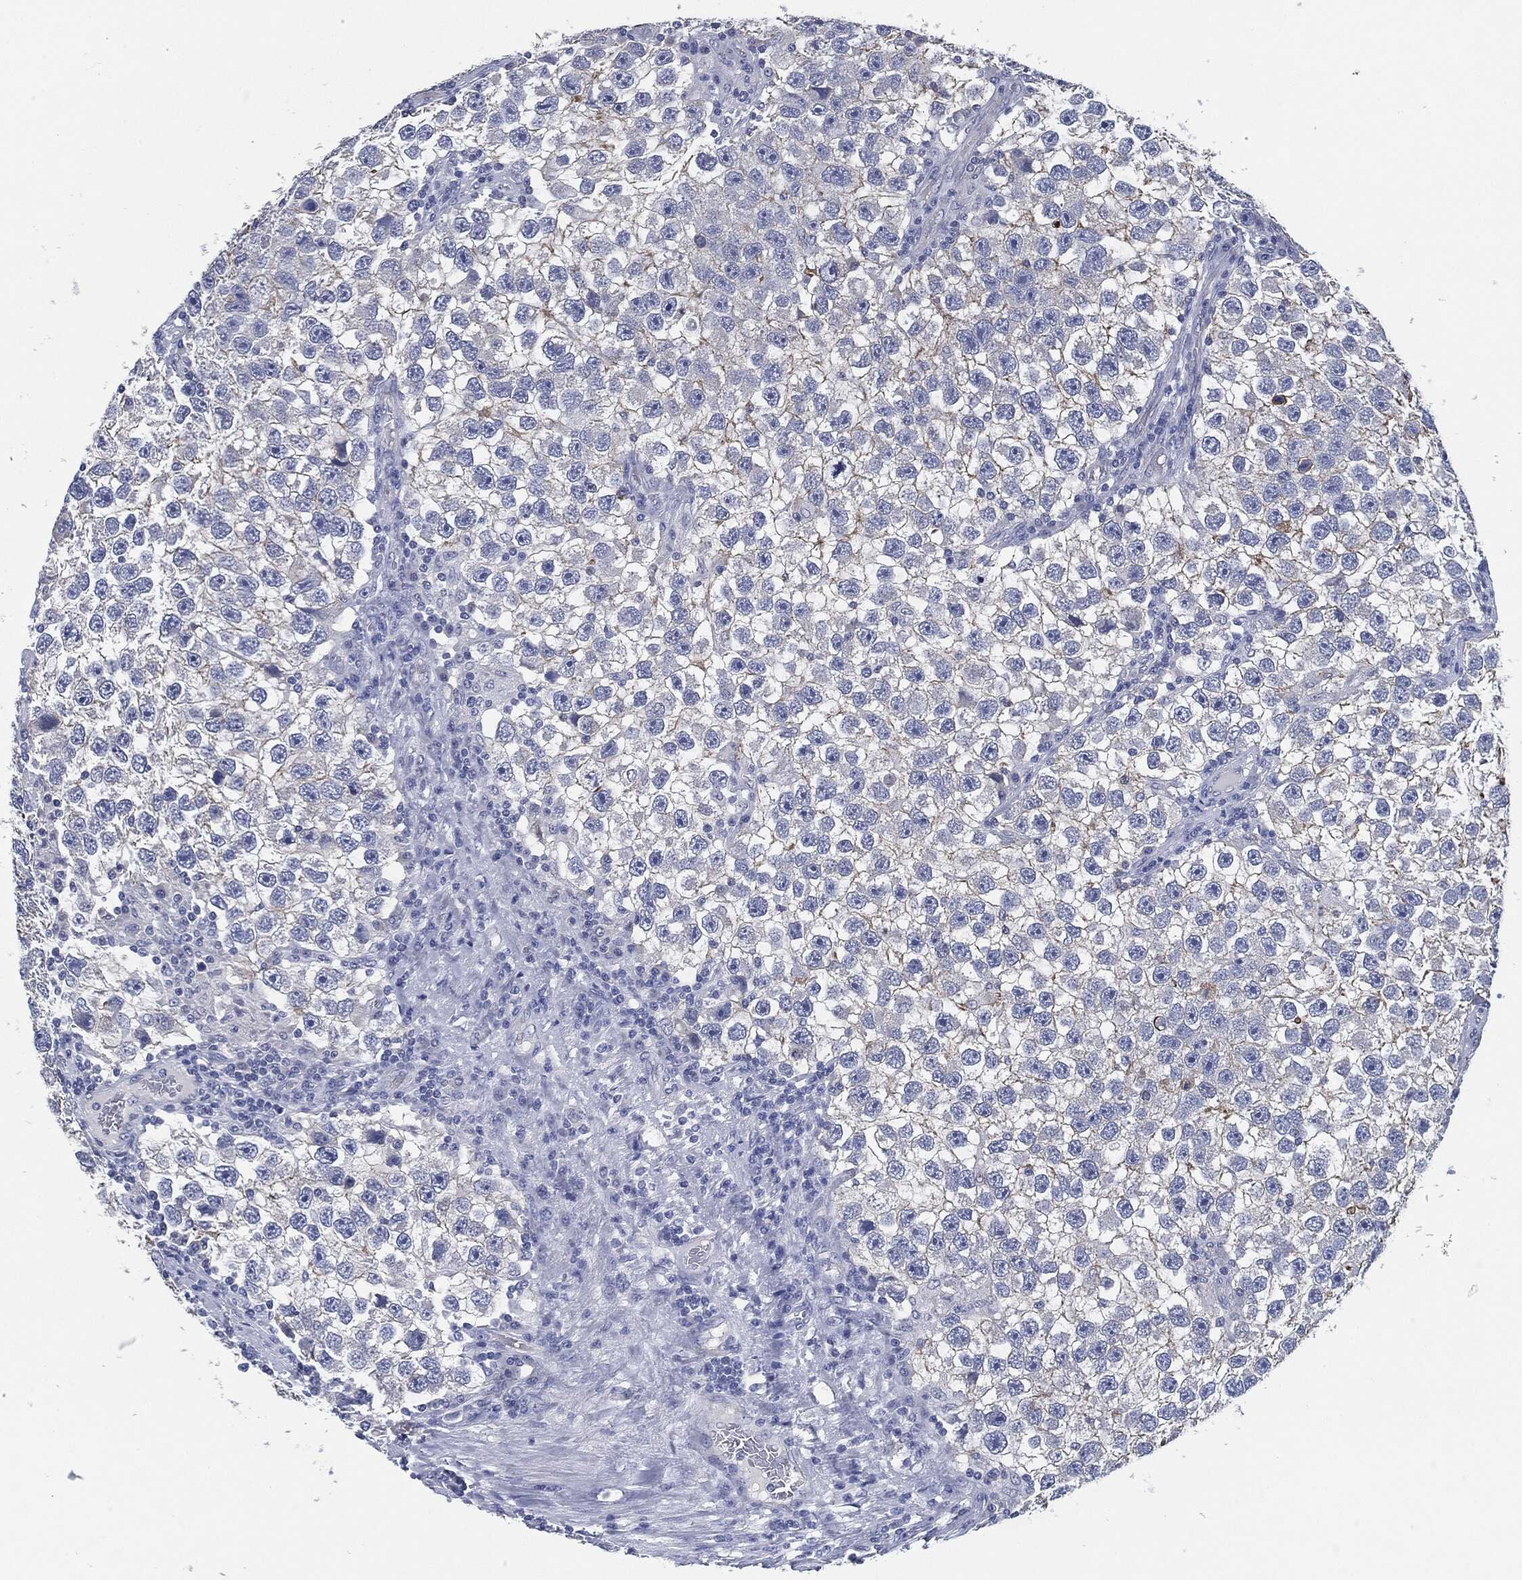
{"staining": {"intensity": "negative", "quantity": "none", "location": "none"}, "tissue": "testis cancer", "cell_type": "Tumor cells", "image_type": "cancer", "snomed": [{"axis": "morphology", "description": "Seminoma, NOS"}, {"axis": "topography", "description": "Testis"}], "caption": "Immunohistochemistry (IHC) of human testis cancer (seminoma) shows no staining in tumor cells.", "gene": "SHROOM2", "patient": {"sex": "male", "age": 26}}